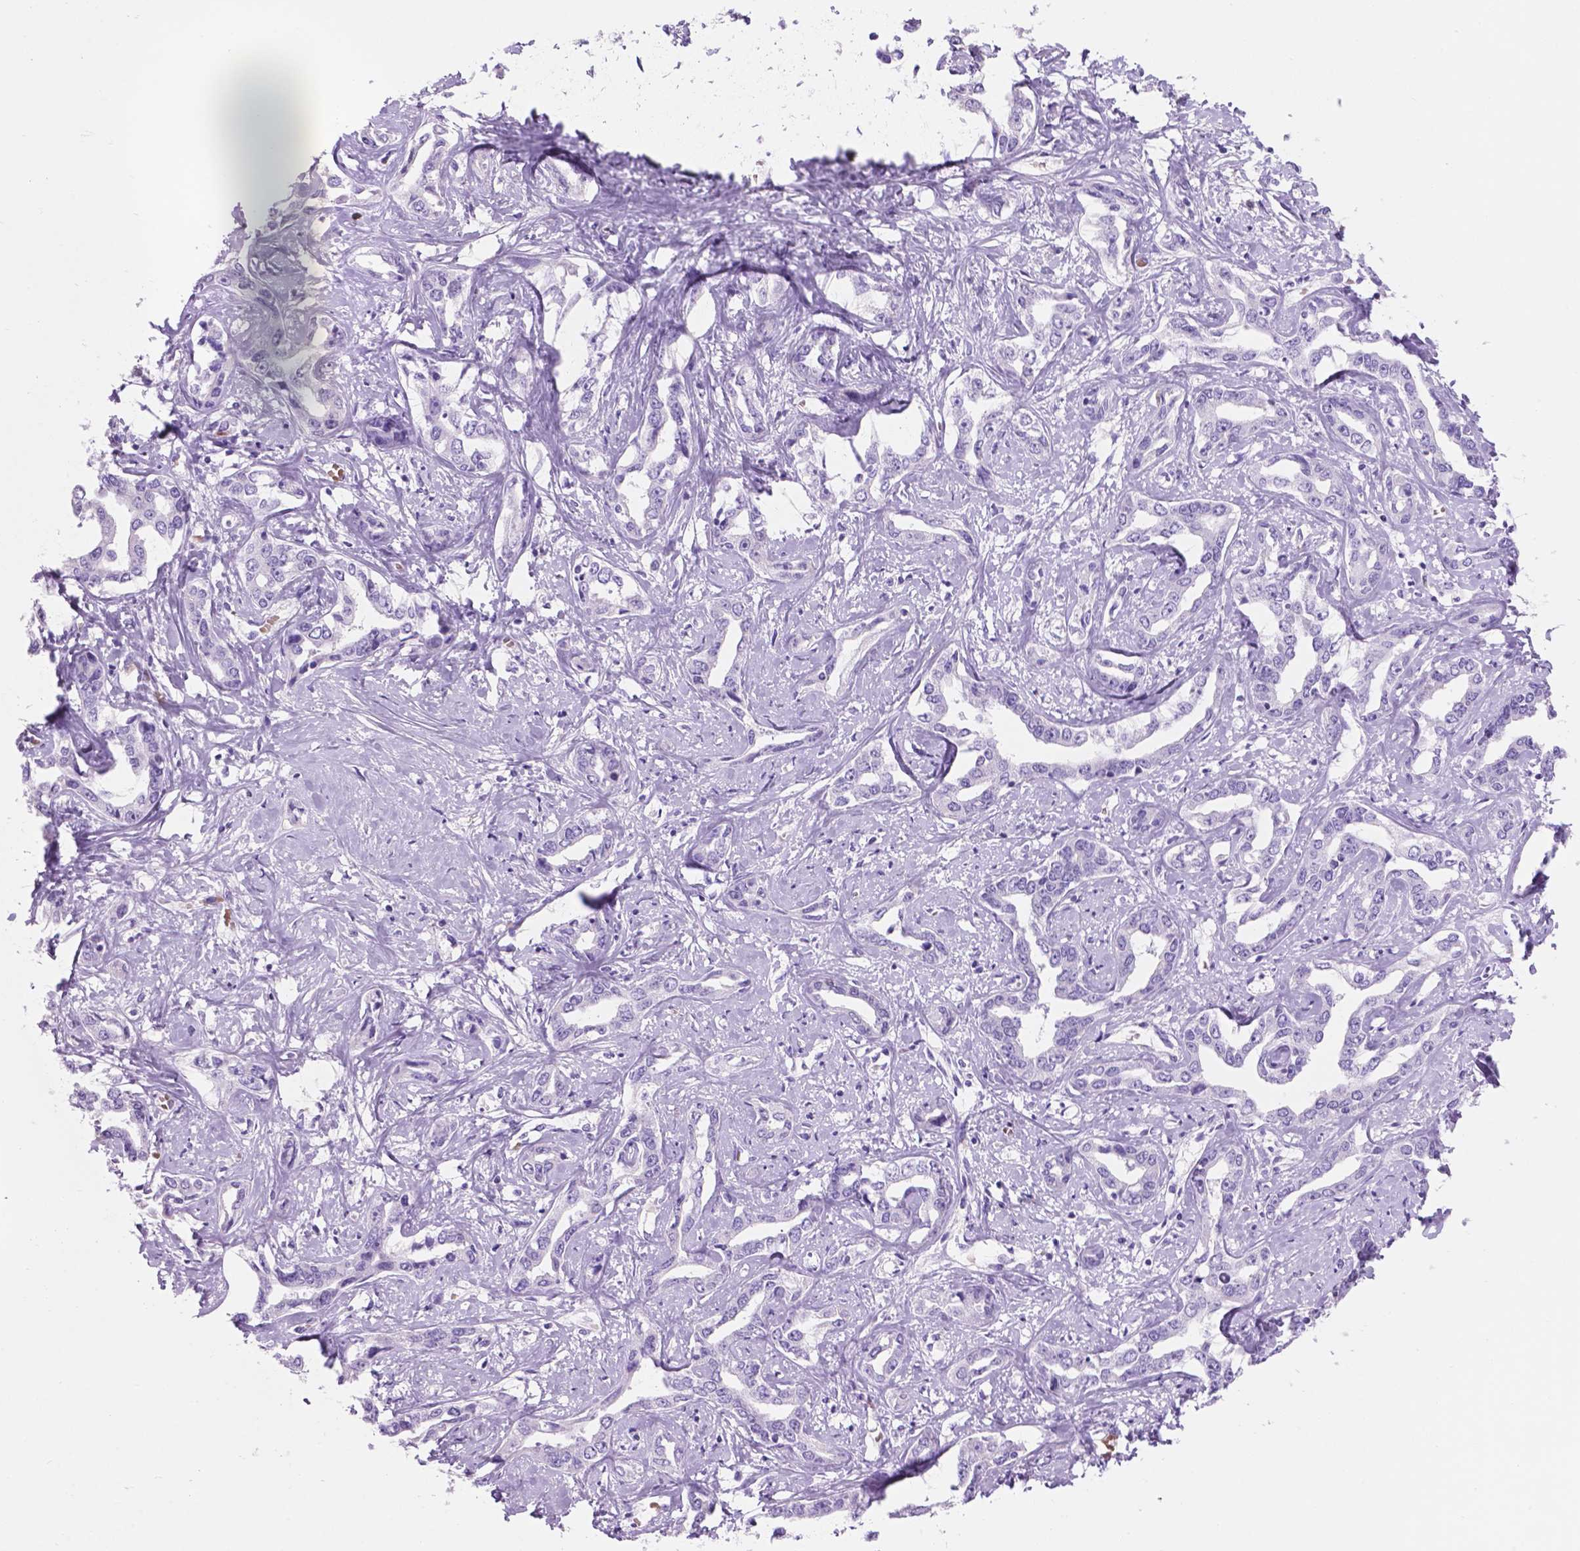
{"staining": {"intensity": "negative", "quantity": "none", "location": "none"}, "tissue": "liver cancer", "cell_type": "Tumor cells", "image_type": "cancer", "snomed": [{"axis": "morphology", "description": "Cholangiocarcinoma"}, {"axis": "topography", "description": "Liver"}], "caption": "This photomicrograph is of liver cancer stained with IHC to label a protein in brown with the nuclei are counter-stained blue. There is no staining in tumor cells. (Brightfield microscopy of DAB (3,3'-diaminobenzidine) IHC at high magnification).", "gene": "GRIN2B", "patient": {"sex": "male", "age": 59}}